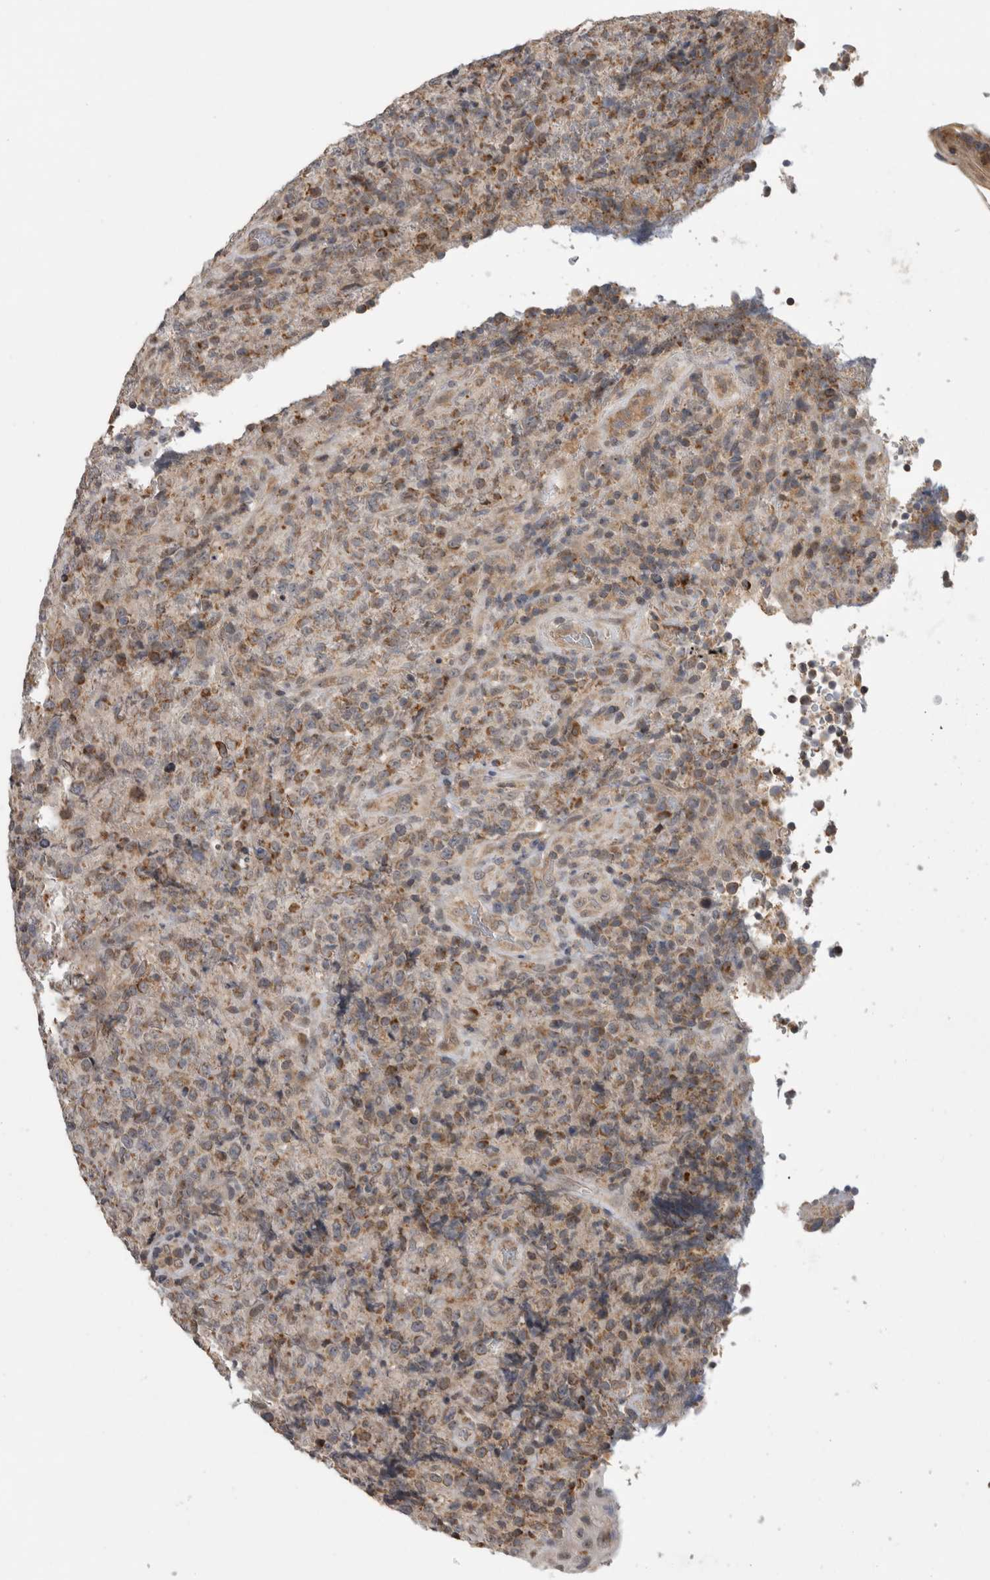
{"staining": {"intensity": "weak", "quantity": ">75%", "location": "cytoplasmic/membranous"}, "tissue": "lymphoma", "cell_type": "Tumor cells", "image_type": "cancer", "snomed": [{"axis": "morphology", "description": "Malignant lymphoma, non-Hodgkin's type, High grade"}, {"axis": "topography", "description": "Tonsil"}], "caption": "A low amount of weak cytoplasmic/membranous expression is present in about >75% of tumor cells in high-grade malignant lymphoma, non-Hodgkin's type tissue.", "gene": "KCNIP1", "patient": {"sex": "female", "age": 36}}